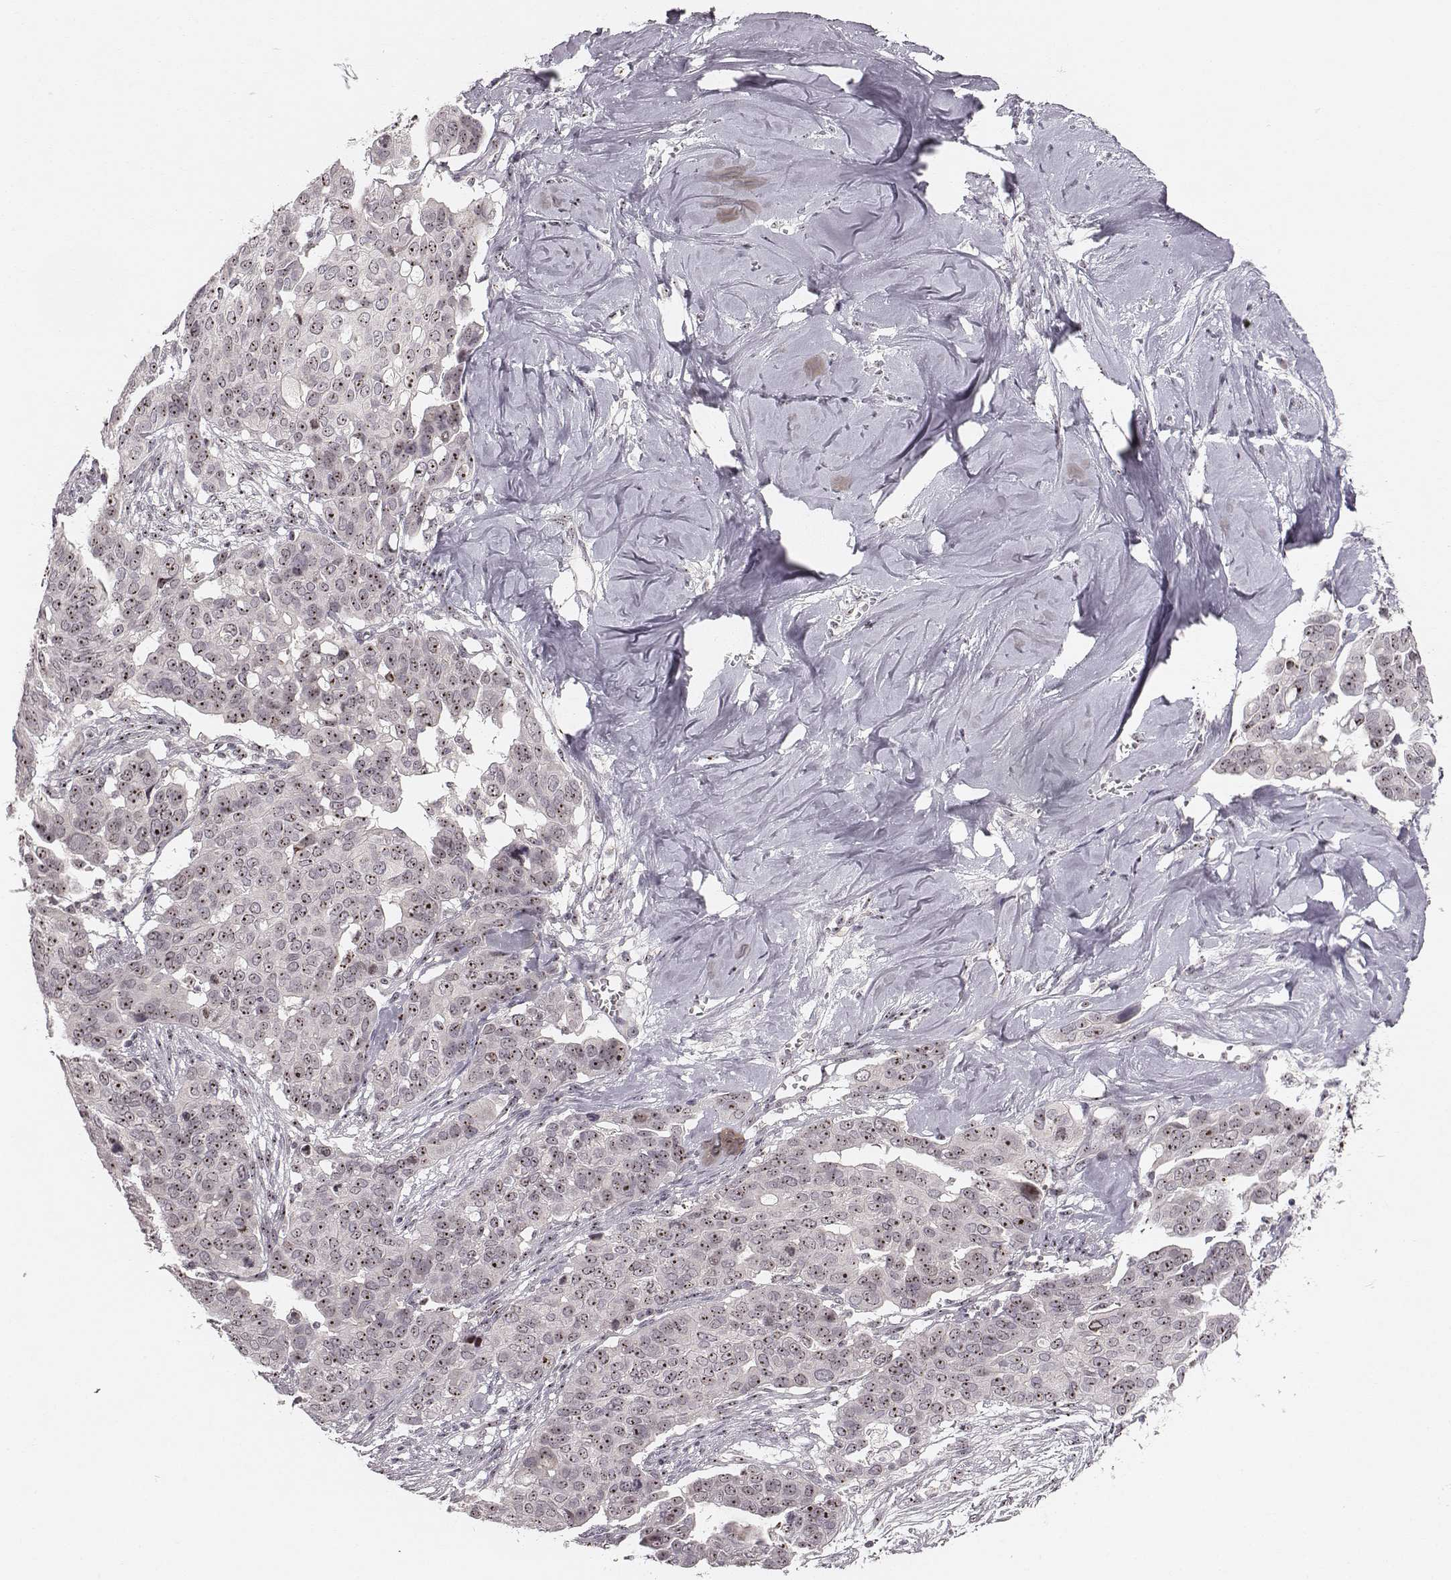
{"staining": {"intensity": "moderate", "quantity": ">75%", "location": "nuclear"}, "tissue": "ovarian cancer", "cell_type": "Tumor cells", "image_type": "cancer", "snomed": [{"axis": "morphology", "description": "Carcinoma, endometroid"}, {"axis": "topography", "description": "Ovary"}], "caption": "Protein expression analysis of human endometroid carcinoma (ovarian) reveals moderate nuclear staining in approximately >75% of tumor cells.", "gene": "NOP56", "patient": {"sex": "female", "age": 78}}